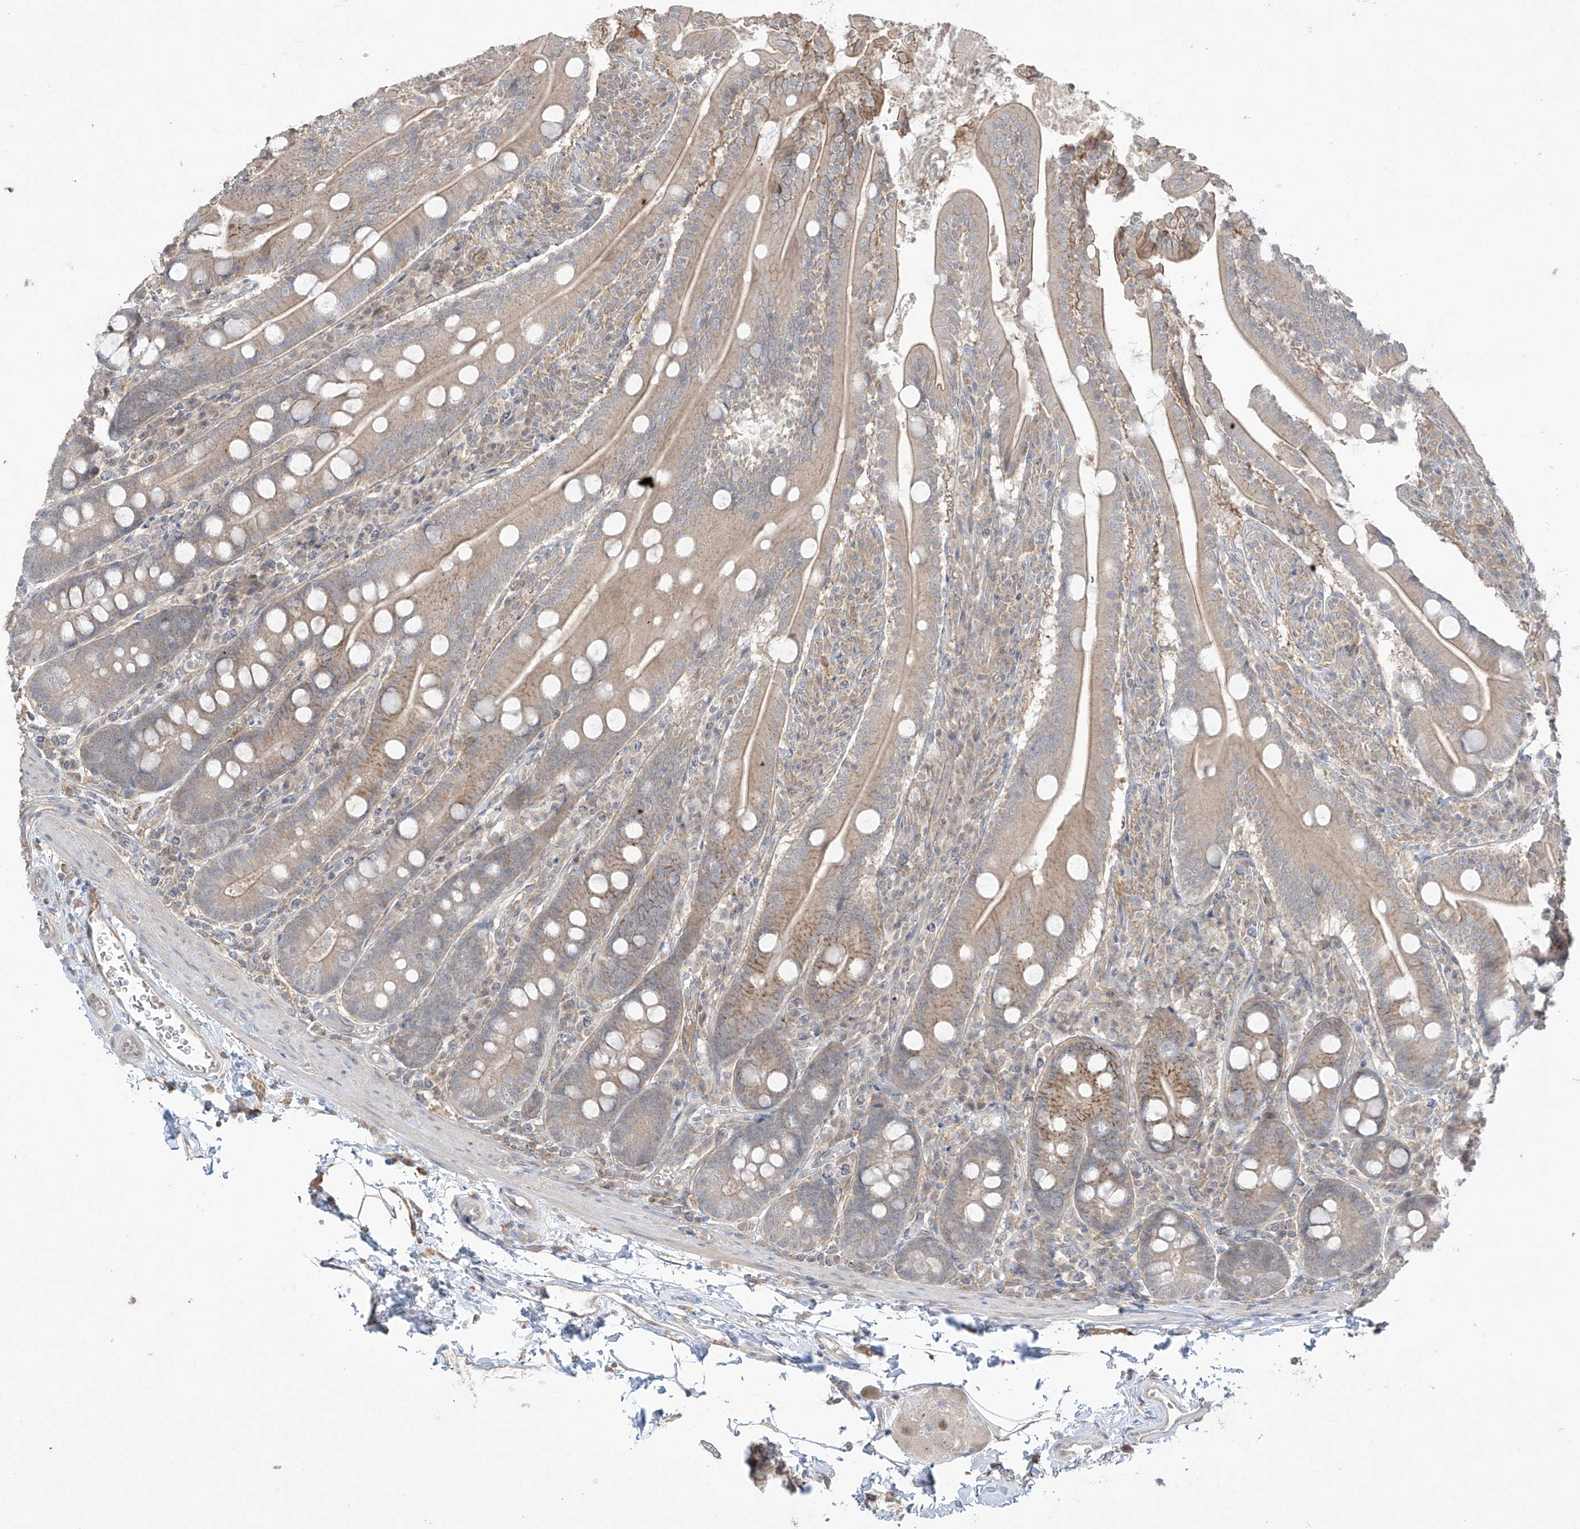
{"staining": {"intensity": "moderate", "quantity": "25%-75%", "location": "cytoplasmic/membranous"}, "tissue": "duodenum", "cell_type": "Glandular cells", "image_type": "normal", "snomed": [{"axis": "morphology", "description": "Normal tissue, NOS"}, {"axis": "topography", "description": "Duodenum"}], "caption": "Protein expression analysis of unremarkable duodenum displays moderate cytoplasmic/membranous expression in approximately 25%-75% of glandular cells. (DAB (3,3'-diaminobenzidine) IHC, brown staining for protein, blue staining for nuclei).", "gene": "ANGEL2", "patient": {"sex": "male", "age": 35}}